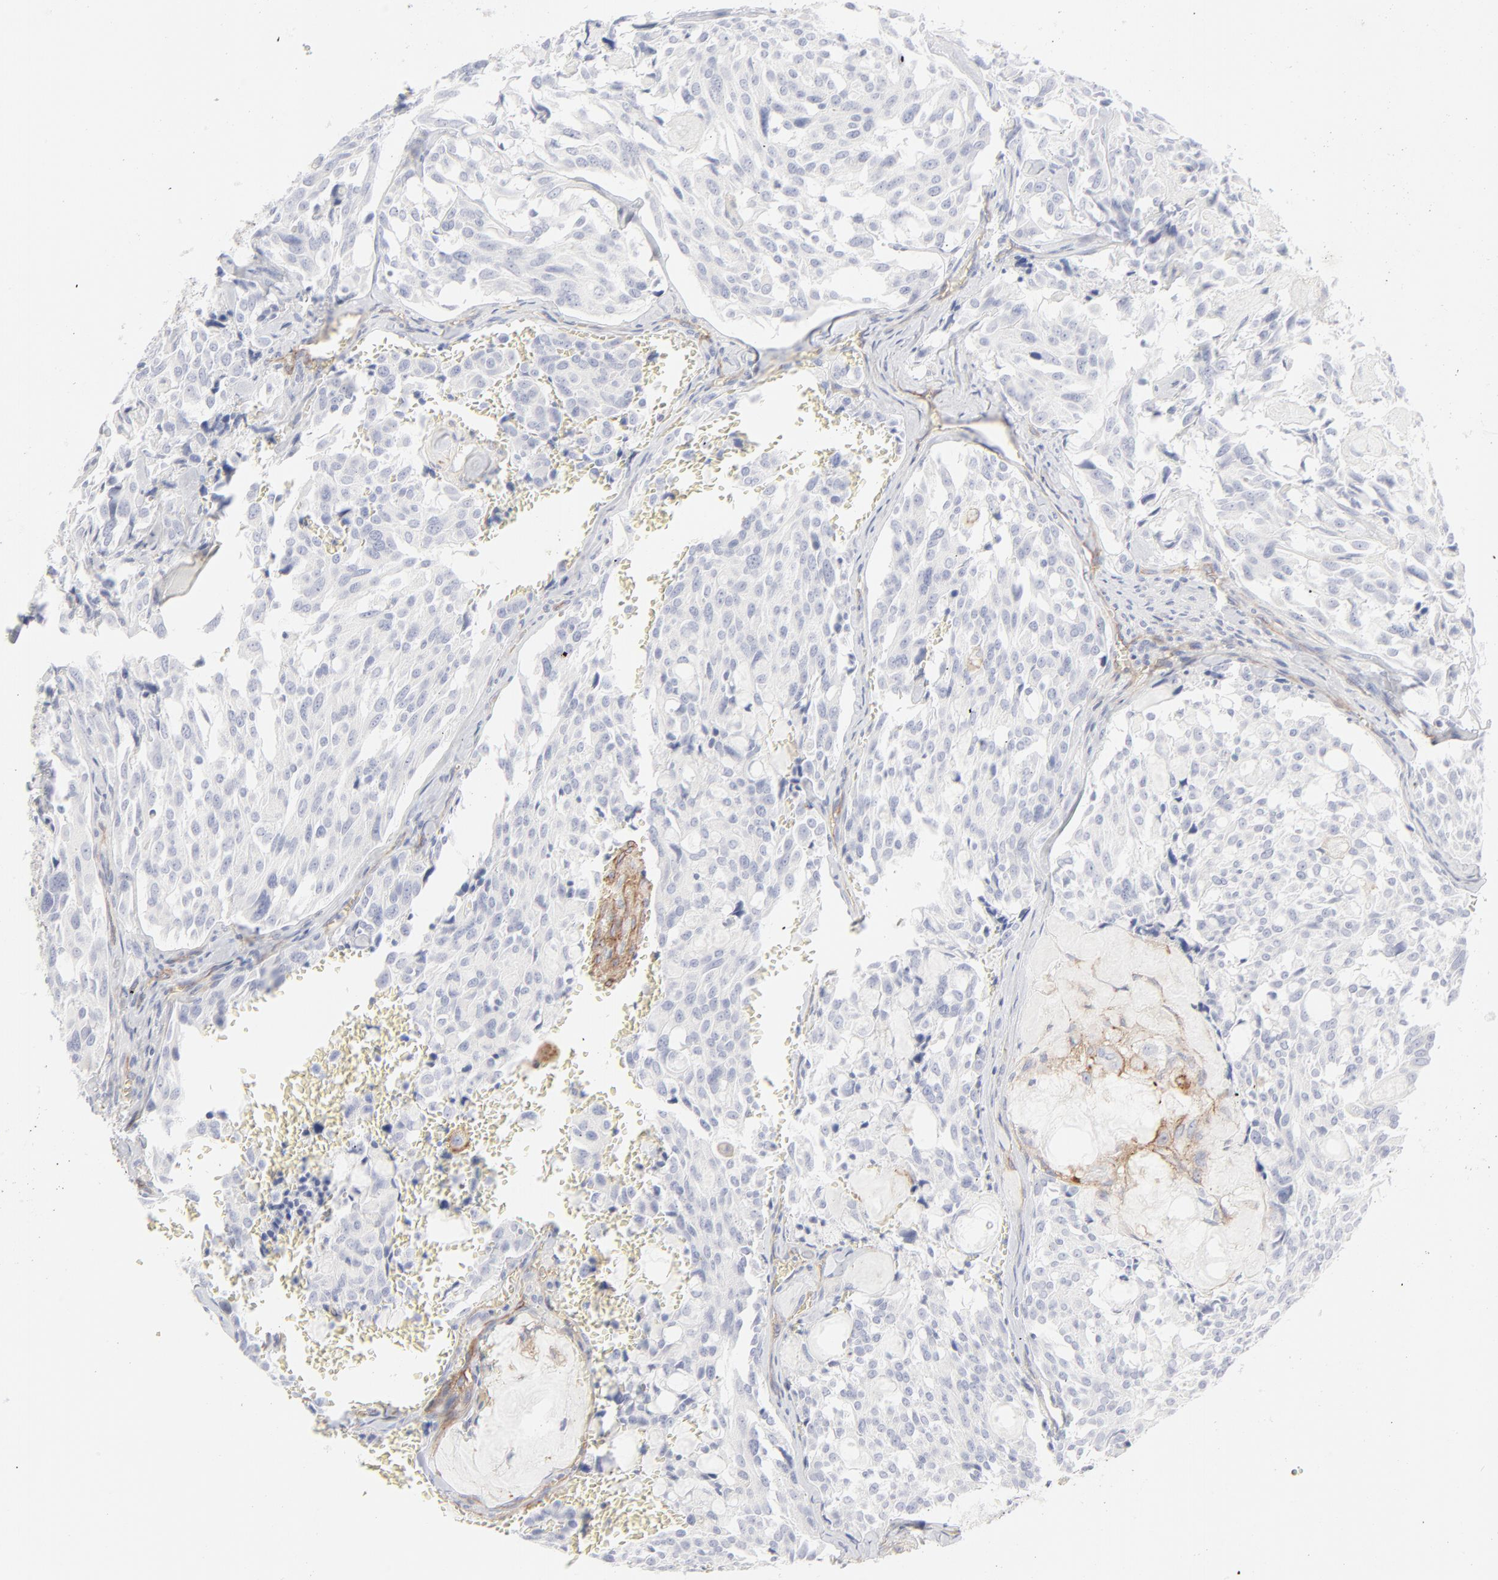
{"staining": {"intensity": "negative", "quantity": "none", "location": "none"}, "tissue": "thyroid cancer", "cell_type": "Tumor cells", "image_type": "cancer", "snomed": [{"axis": "morphology", "description": "Carcinoma, NOS"}, {"axis": "morphology", "description": "Carcinoid, malignant, NOS"}, {"axis": "topography", "description": "Thyroid gland"}], "caption": "High power microscopy photomicrograph of an immunohistochemistry histopathology image of carcinoma (thyroid), revealing no significant staining in tumor cells.", "gene": "ITGA5", "patient": {"sex": "male", "age": 33}}